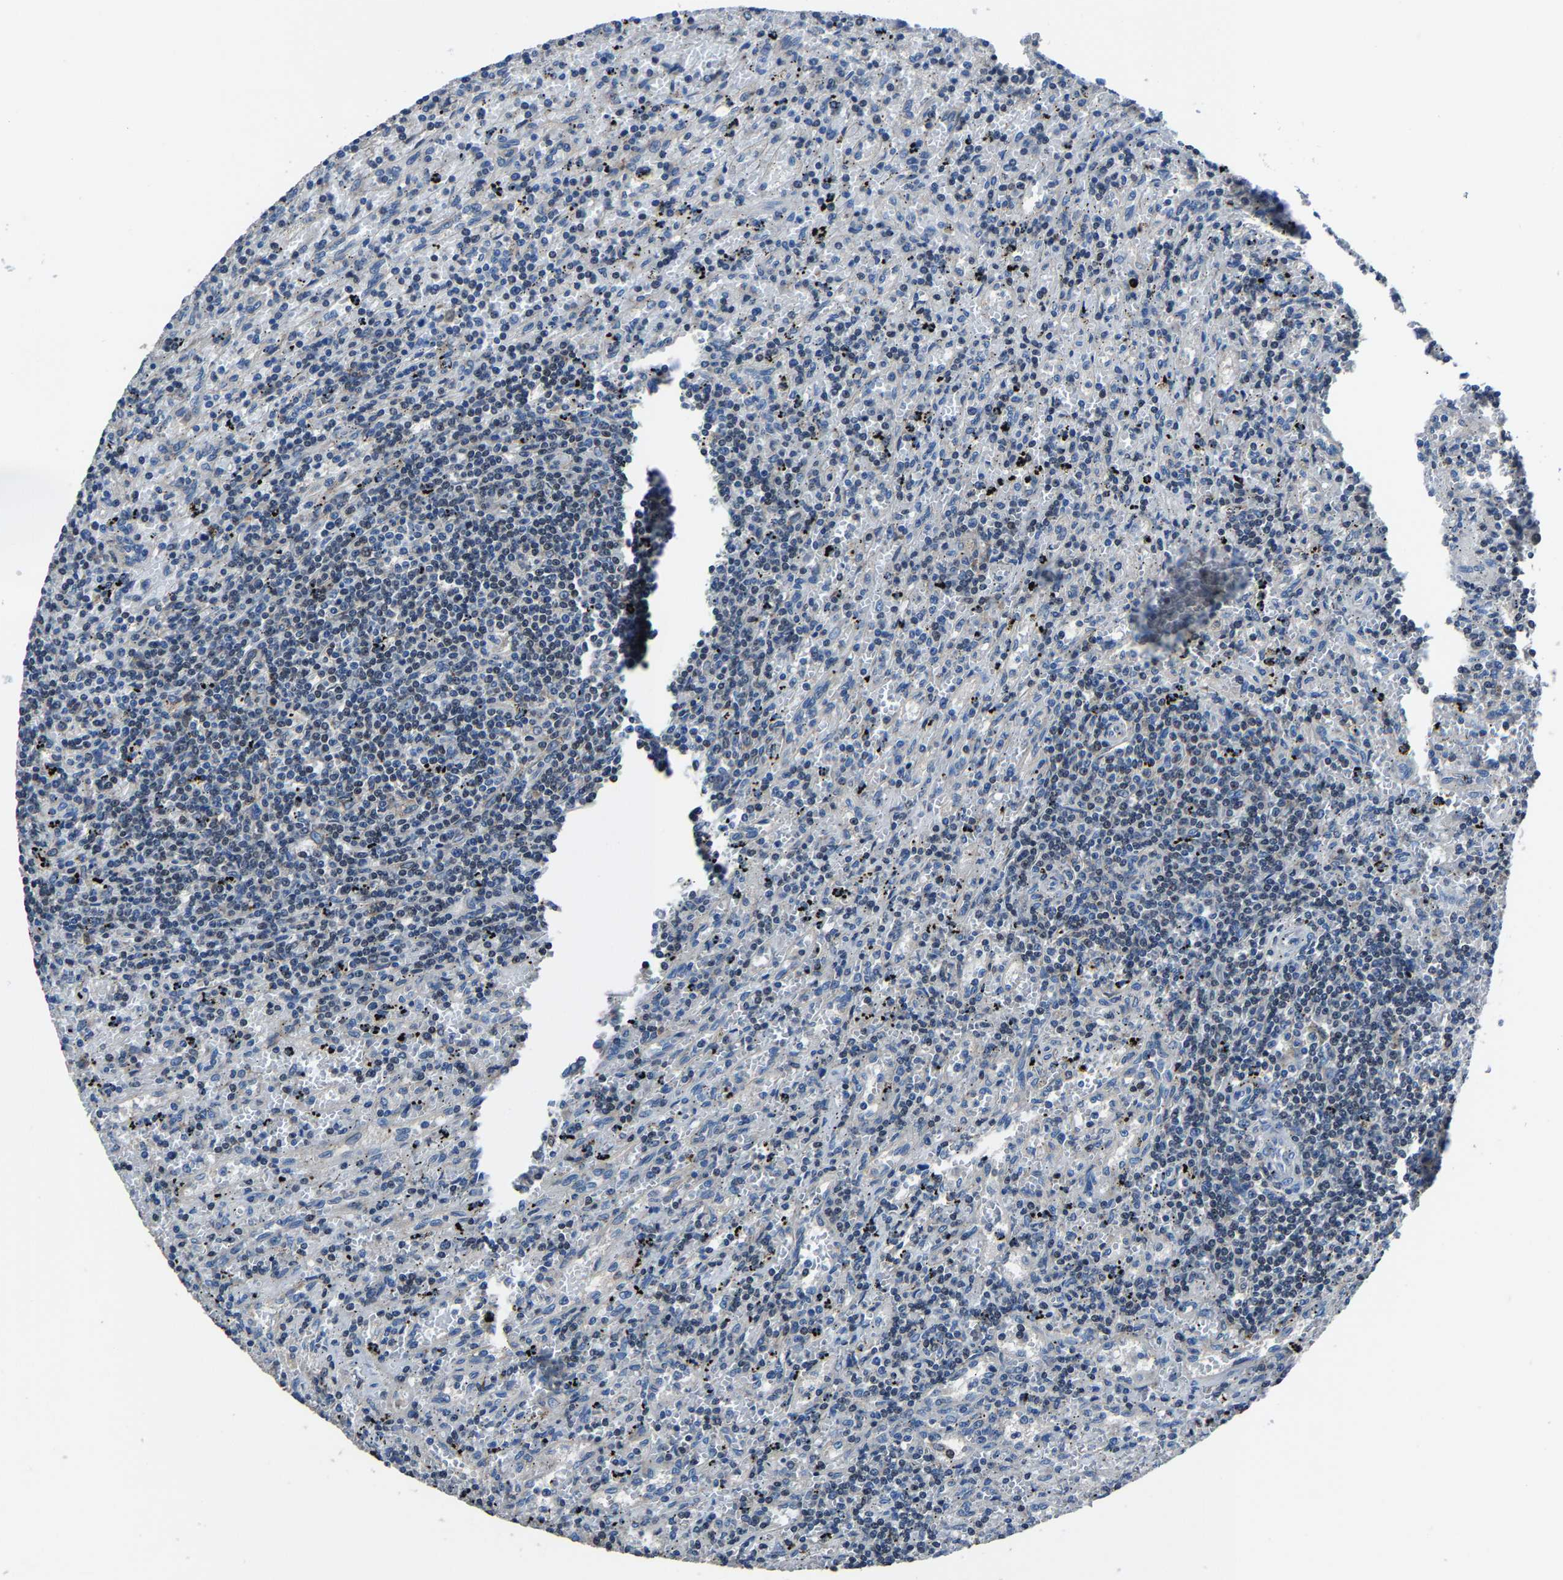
{"staining": {"intensity": "negative", "quantity": "none", "location": "none"}, "tissue": "lymphoma", "cell_type": "Tumor cells", "image_type": "cancer", "snomed": [{"axis": "morphology", "description": "Malignant lymphoma, non-Hodgkin's type, Low grade"}, {"axis": "topography", "description": "Spleen"}], "caption": "Immunohistochemistry image of neoplastic tissue: lymphoma stained with DAB displays no significant protein expression in tumor cells.", "gene": "STRBP", "patient": {"sex": "male", "age": 76}}